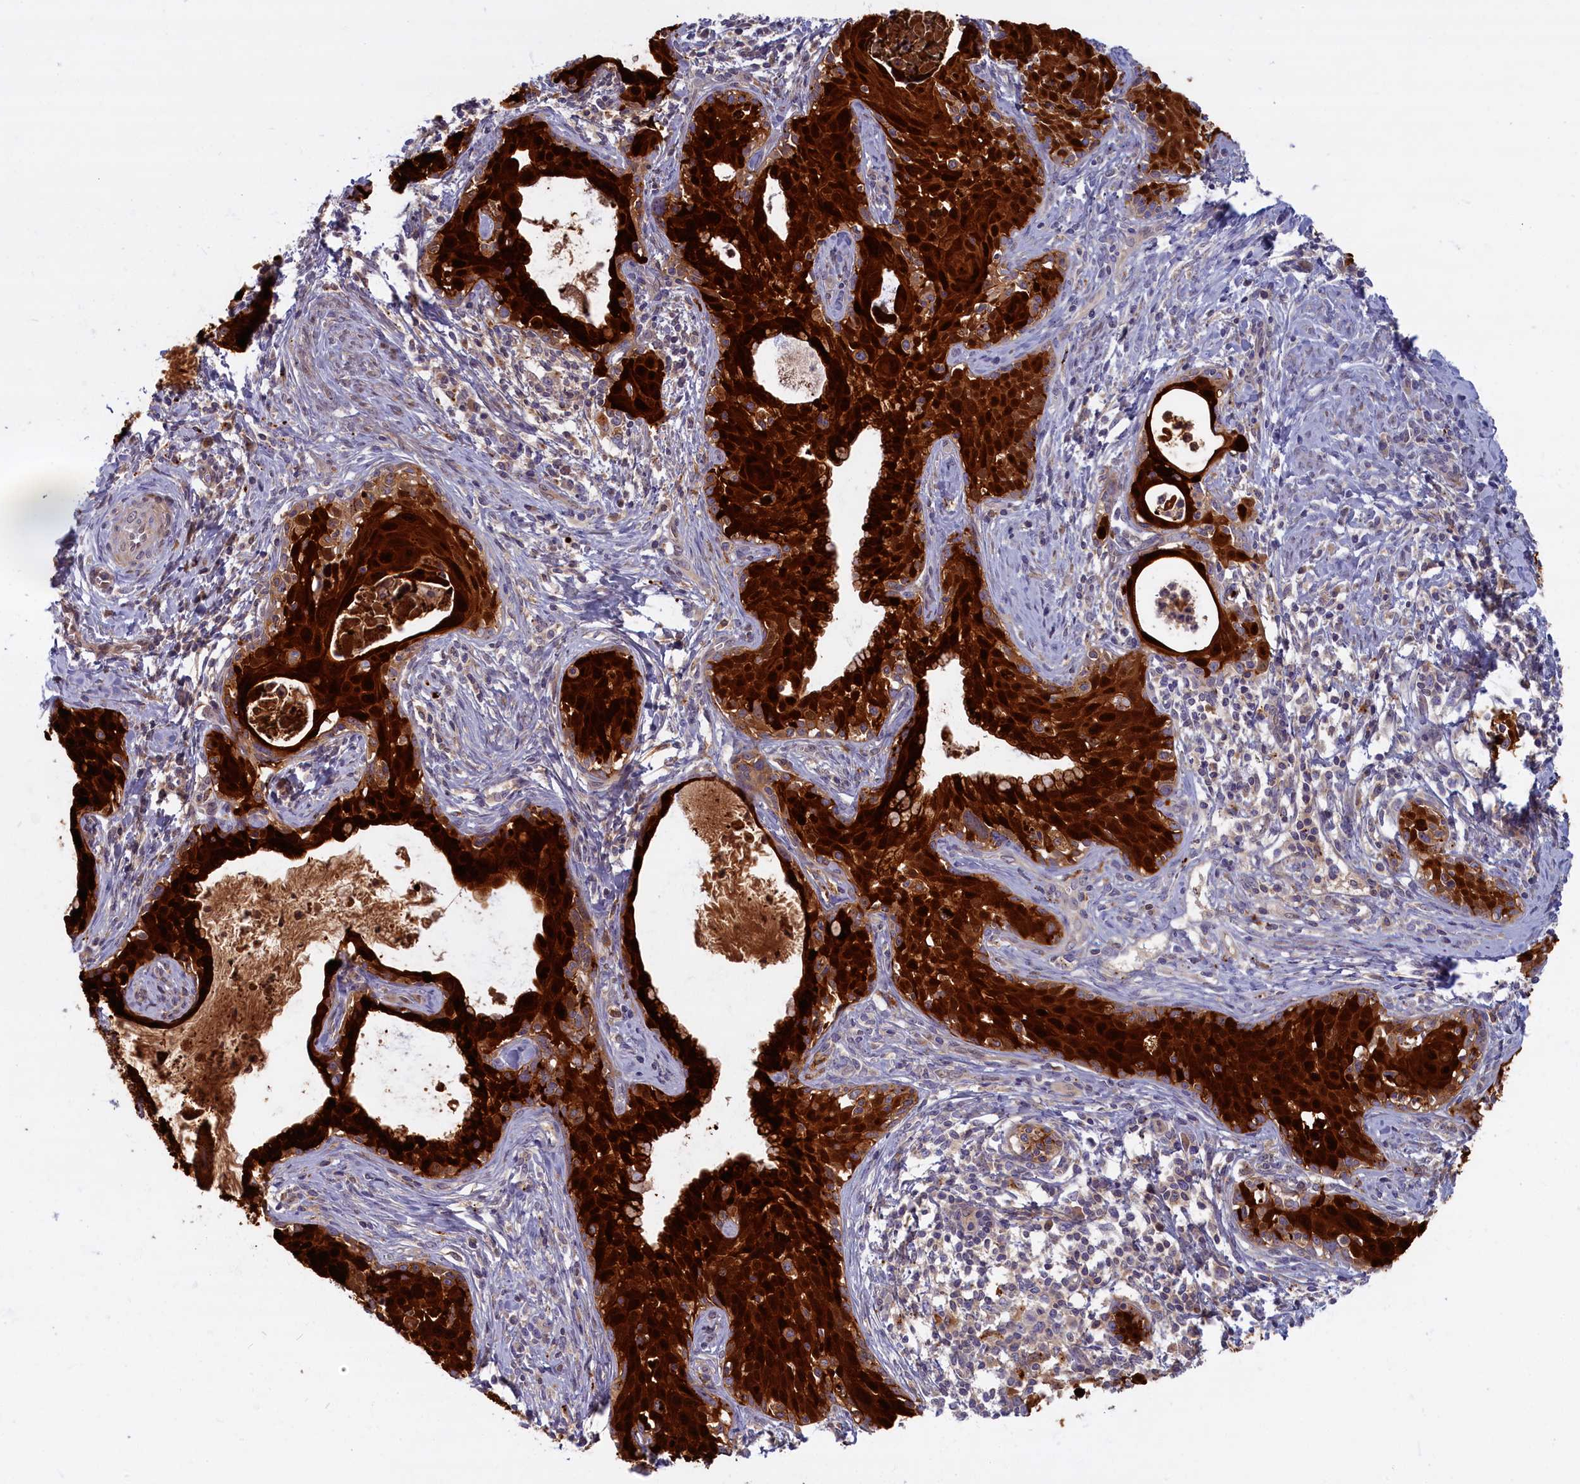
{"staining": {"intensity": "strong", "quantity": "25%-75%", "location": "cytoplasmic/membranous,nuclear"}, "tissue": "cervical cancer", "cell_type": "Tumor cells", "image_type": "cancer", "snomed": [{"axis": "morphology", "description": "Squamous cell carcinoma, NOS"}, {"axis": "topography", "description": "Cervix"}], "caption": "DAB immunohistochemical staining of cervical cancer (squamous cell carcinoma) shows strong cytoplasmic/membranous and nuclear protein positivity in about 25%-75% of tumor cells.", "gene": "FCSK", "patient": {"sex": "female", "age": 52}}